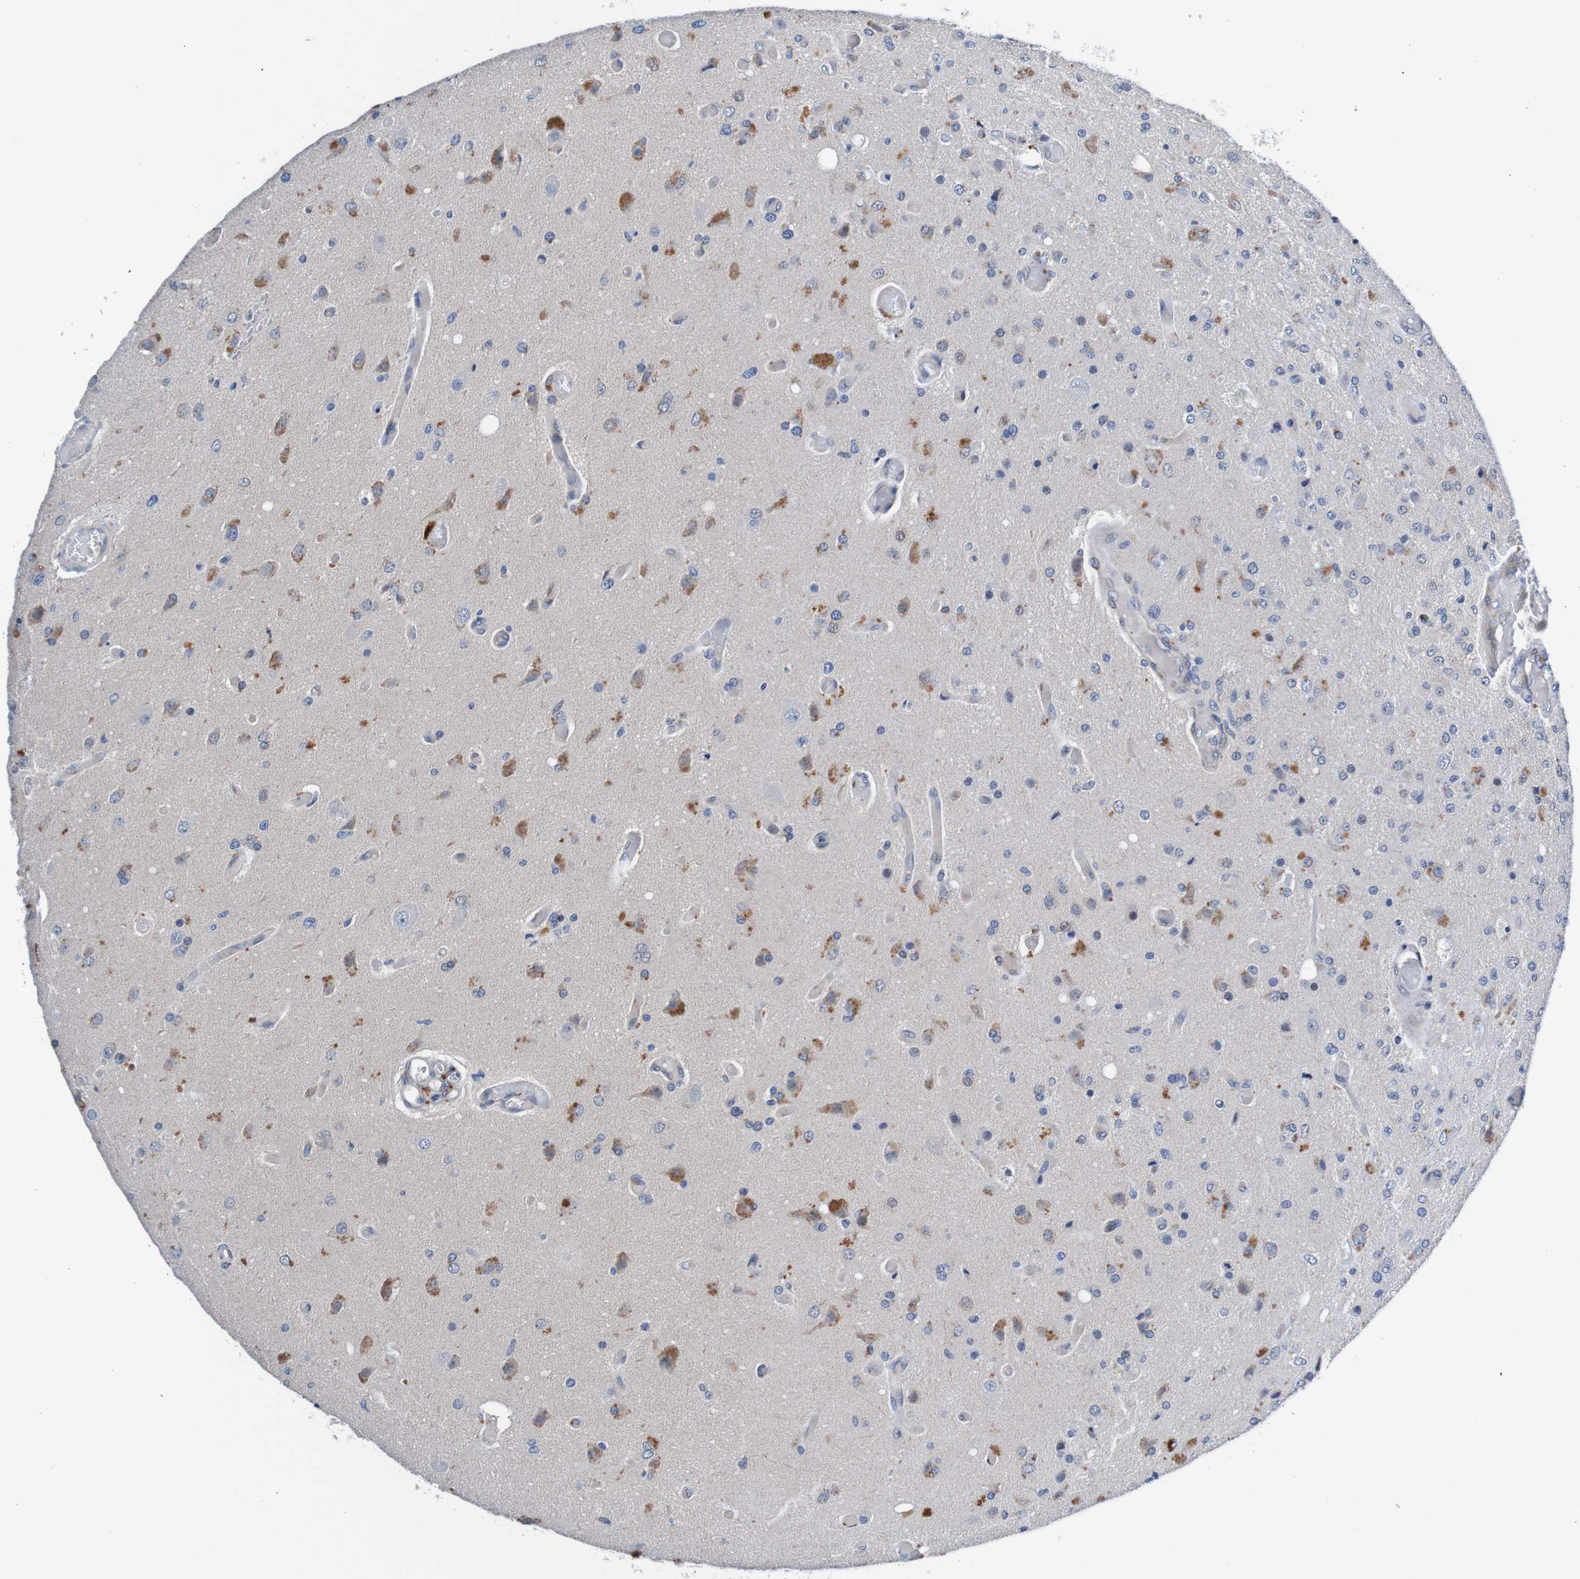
{"staining": {"intensity": "moderate", "quantity": "25%-75%", "location": "cytoplasmic/membranous"}, "tissue": "glioma", "cell_type": "Tumor cells", "image_type": "cancer", "snomed": [{"axis": "morphology", "description": "Normal tissue, NOS"}, {"axis": "morphology", "description": "Glioma, malignant, High grade"}, {"axis": "topography", "description": "Cerebral cortex"}], "caption": "This histopathology image shows IHC staining of human malignant glioma (high-grade), with medium moderate cytoplasmic/membranous staining in about 25%-75% of tumor cells.", "gene": "CPED1", "patient": {"sex": "male", "age": 77}}